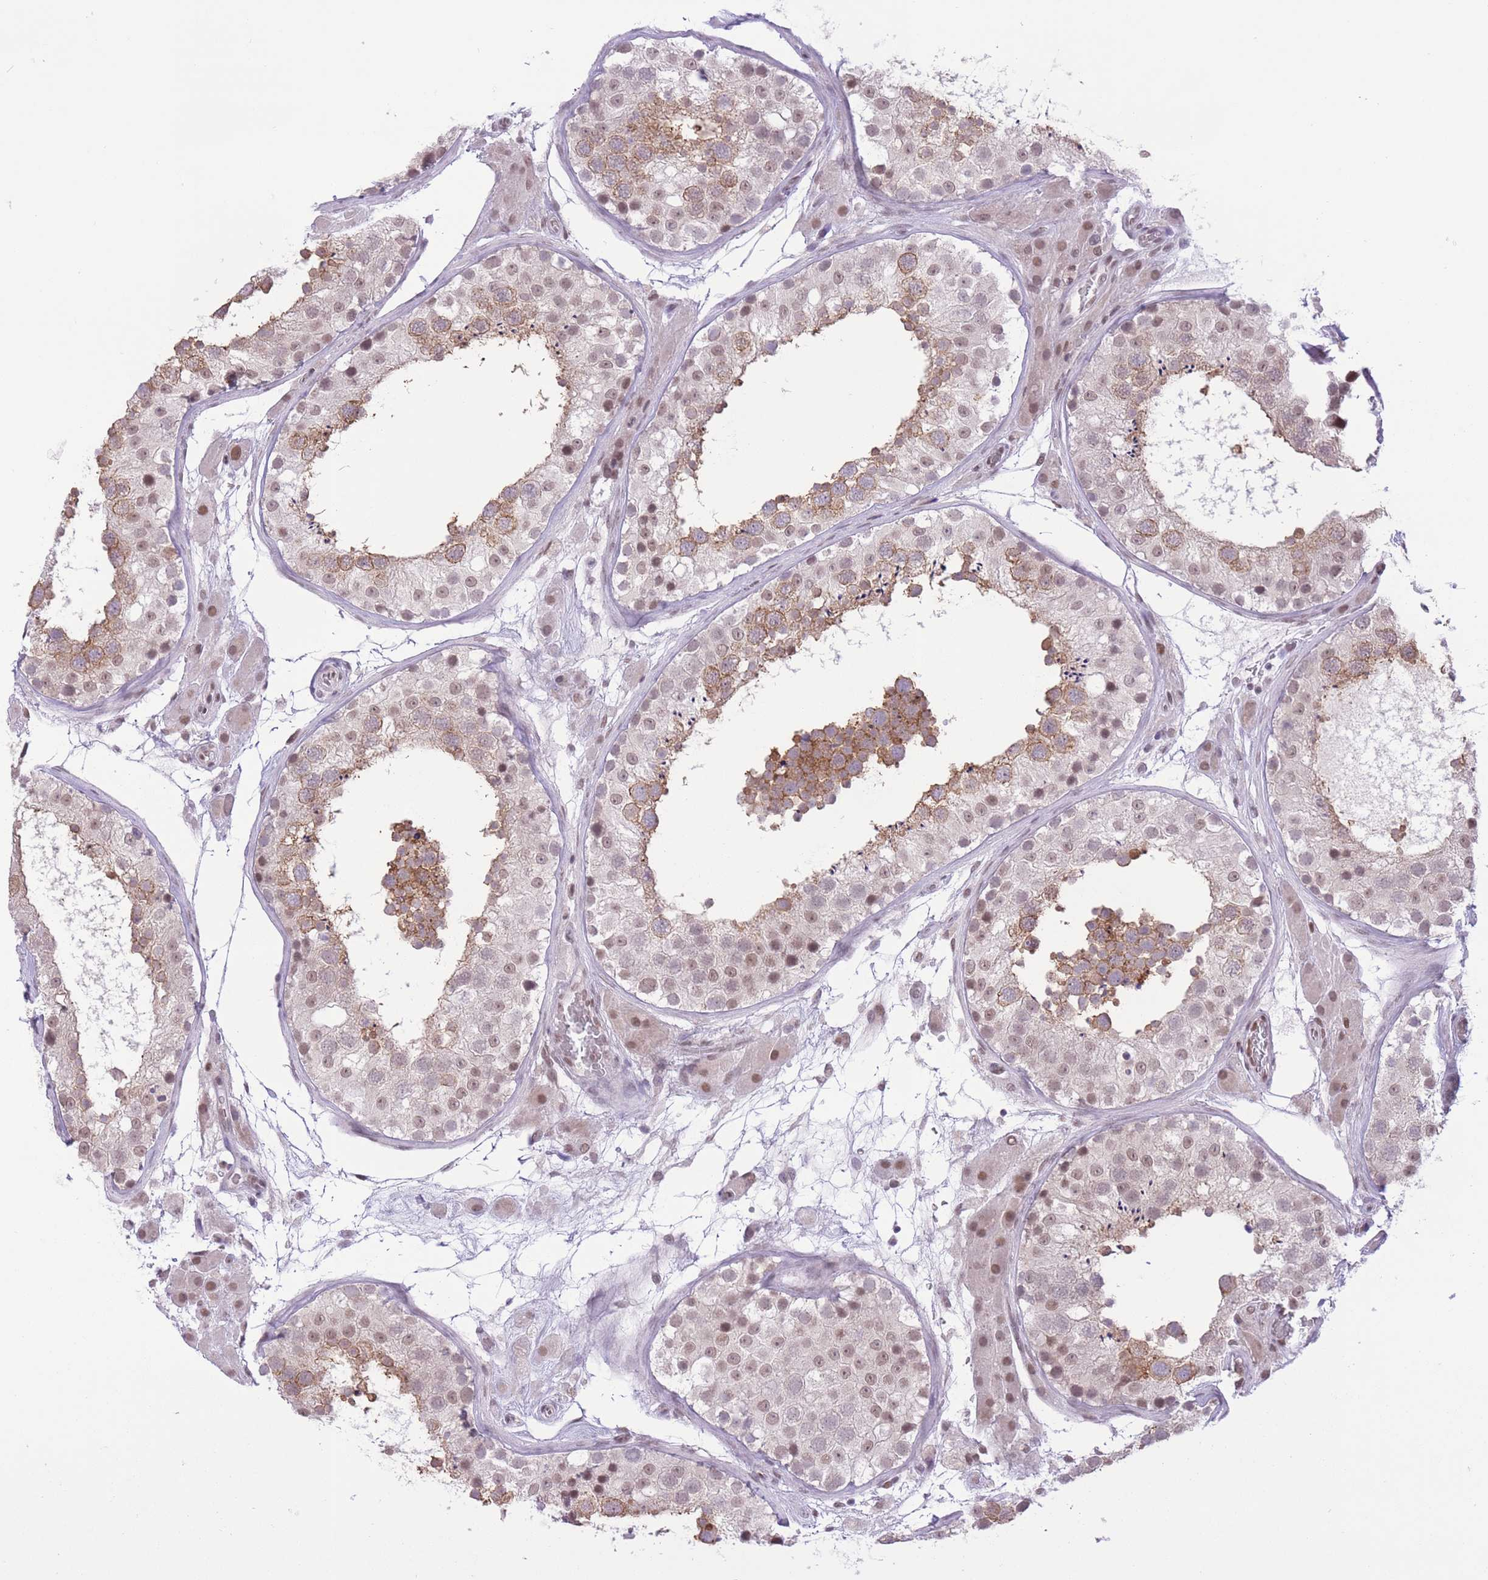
{"staining": {"intensity": "moderate", "quantity": ">75%", "location": "cytoplasmic/membranous,nuclear"}, "tissue": "testis", "cell_type": "Cells in seminiferous ducts", "image_type": "normal", "snomed": [{"axis": "morphology", "description": "Normal tissue, NOS"}, {"axis": "topography", "description": "Testis"}], "caption": "Moderate cytoplasmic/membranous,nuclear protein expression is present in approximately >75% of cells in seminiferous ducts in testis.", "gene": "ZBED5", "patient": {"sex": "male", "age": 26}}